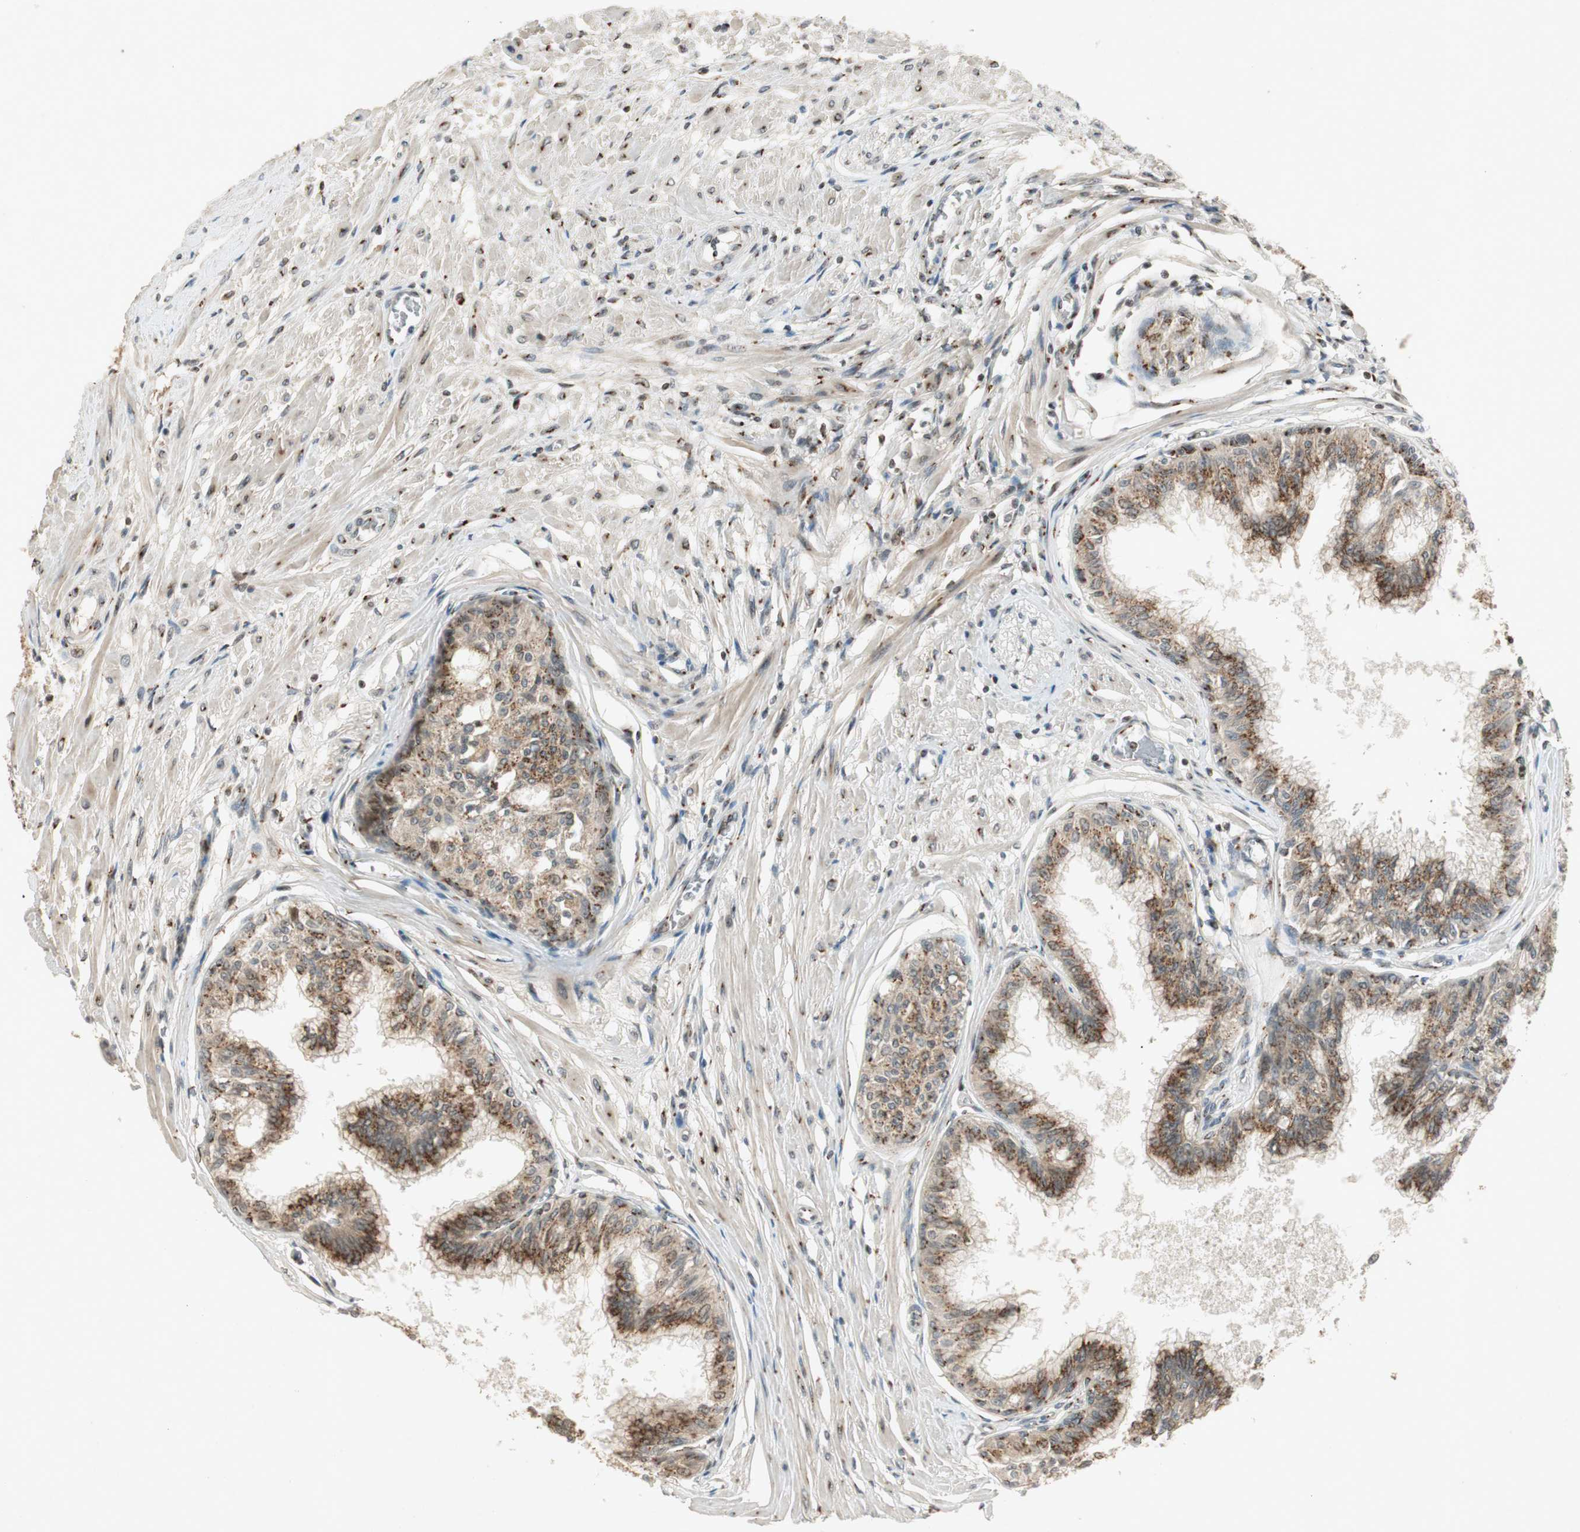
{"staining": {"intensity": "moderate", "quantity": ">75%", "location": "cytoplasmic/membranous"}, "tissue": "prostate", "cell_type": "Glandular cells", "image_type": "normal", "snomed": [{"axis": "morphology", "description": "Normal tissue, NOS"}, {"axis": "topography", "description": "Prostate"}, {"axis": "topography", "description": "Seminal veicle"}], "caption": "Protein analysis of unremarkable prostate exhibits moderate cytoplasmic/membranous expression in approximately >75% of glandular cells. The staining was performed using DAB (3,3'-diaminobenzidine) to visualize the protein expression in brown, while the nuclei were stained in blue with hematoxylin (Magnification: 20x).", "gene": "NEO1", "patient": {"sex": "male", "age": 60}}